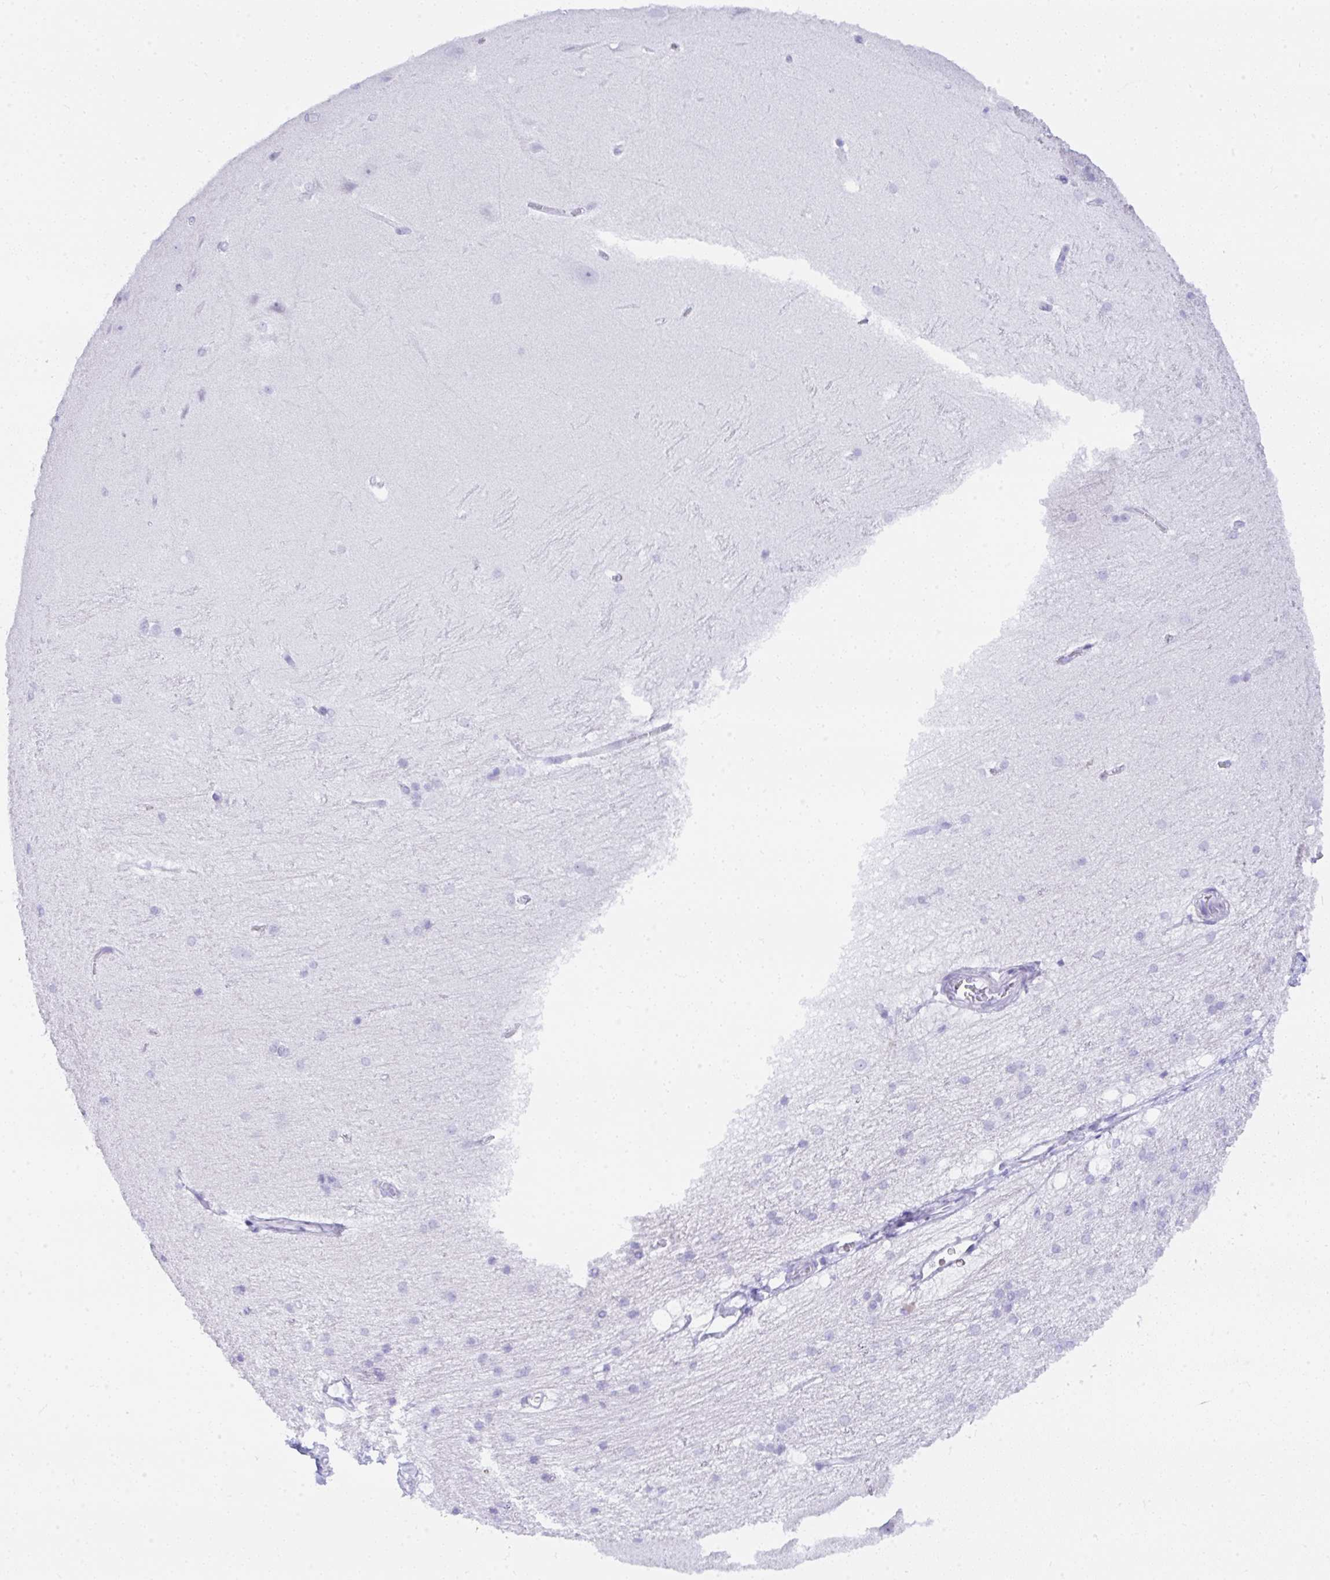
{"staining": {"intensity": "negative", "quantity": "none", "location": "none"}, "tissue": "hippocampus", "cell_type": "Glial cells", "image_type": "normal", "snomed": [{"axis": "morphology", "description": "Normal tissue, NOS"}, {"axis": "topography", "description": "Cerebral cortex"}, {"axis": "topography", "description": "Hippocampus"}], "caption": "Protein analysis of unremarkable hippocampus displays no significant positivity in glial cells. (DAB (3,3'-diaminobenzidine) immunohistochemistry (IHC) visualized using brightfield microscopy, high magnification).", "gene": "SEL1L2", "patient": {"sex": "female", "age": 19}}